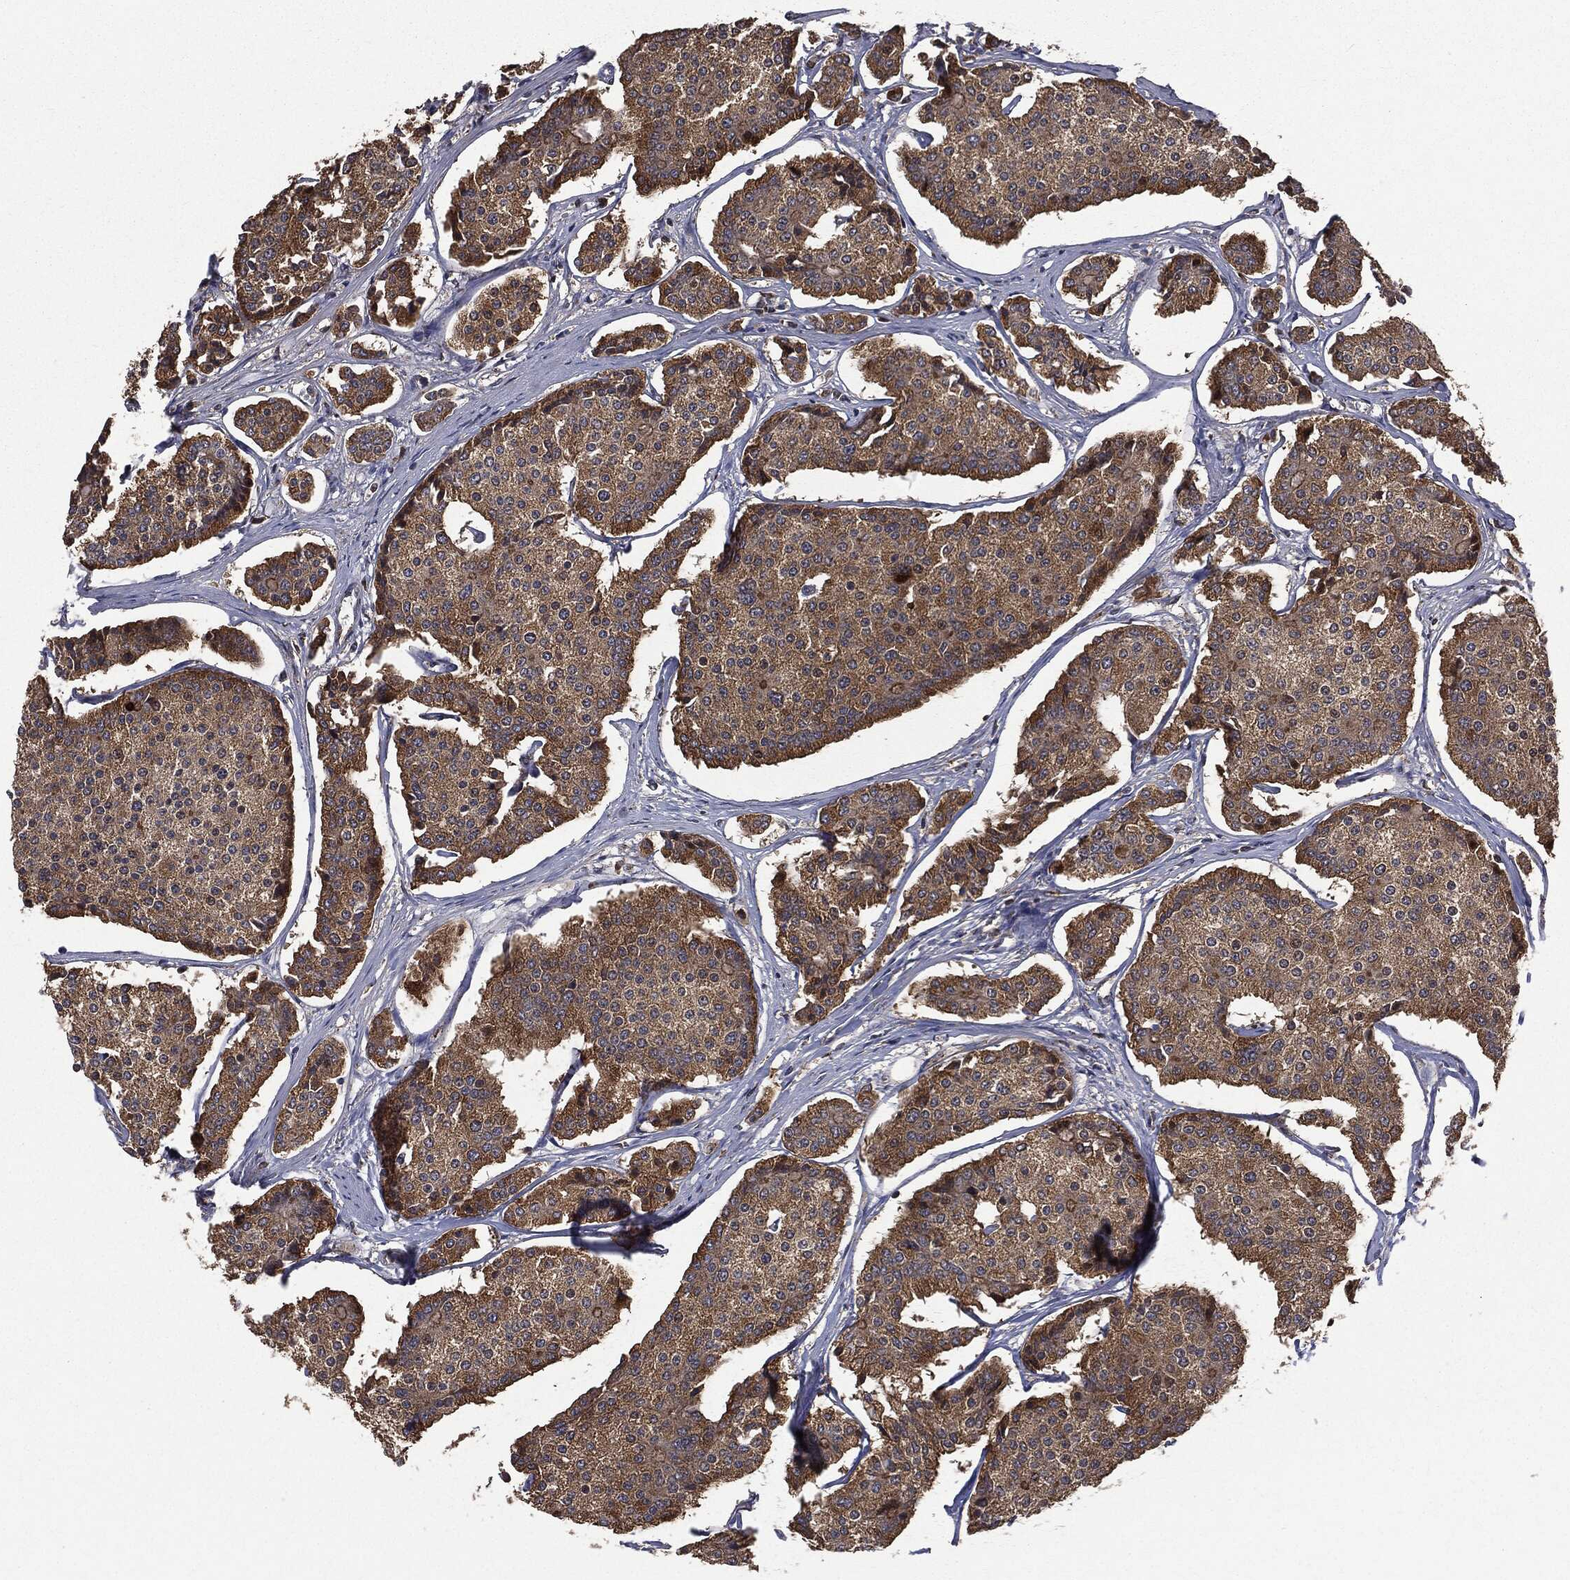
{"staining": {"intensity": "strong", "quantity": ">75%", "location": "cytoplasmic/membranous"}, "tissue": "carcinoid", "cell_type": "Tumor cells", "image_type": "cancer", "snomed": [{"axis": "morphology", "description": "Carcinoid, malignant, NOS"}, {"axis": "topography", "description": "Small intestine"}], "caption": "About >75% of tumor cells in carcinoid exhibit strong cytoplasmic/membranous protein staining as visualized by brown immunohistochemical staining.", "gene": "PLOD3", "patient": {"sex": "female", "age": 65}}